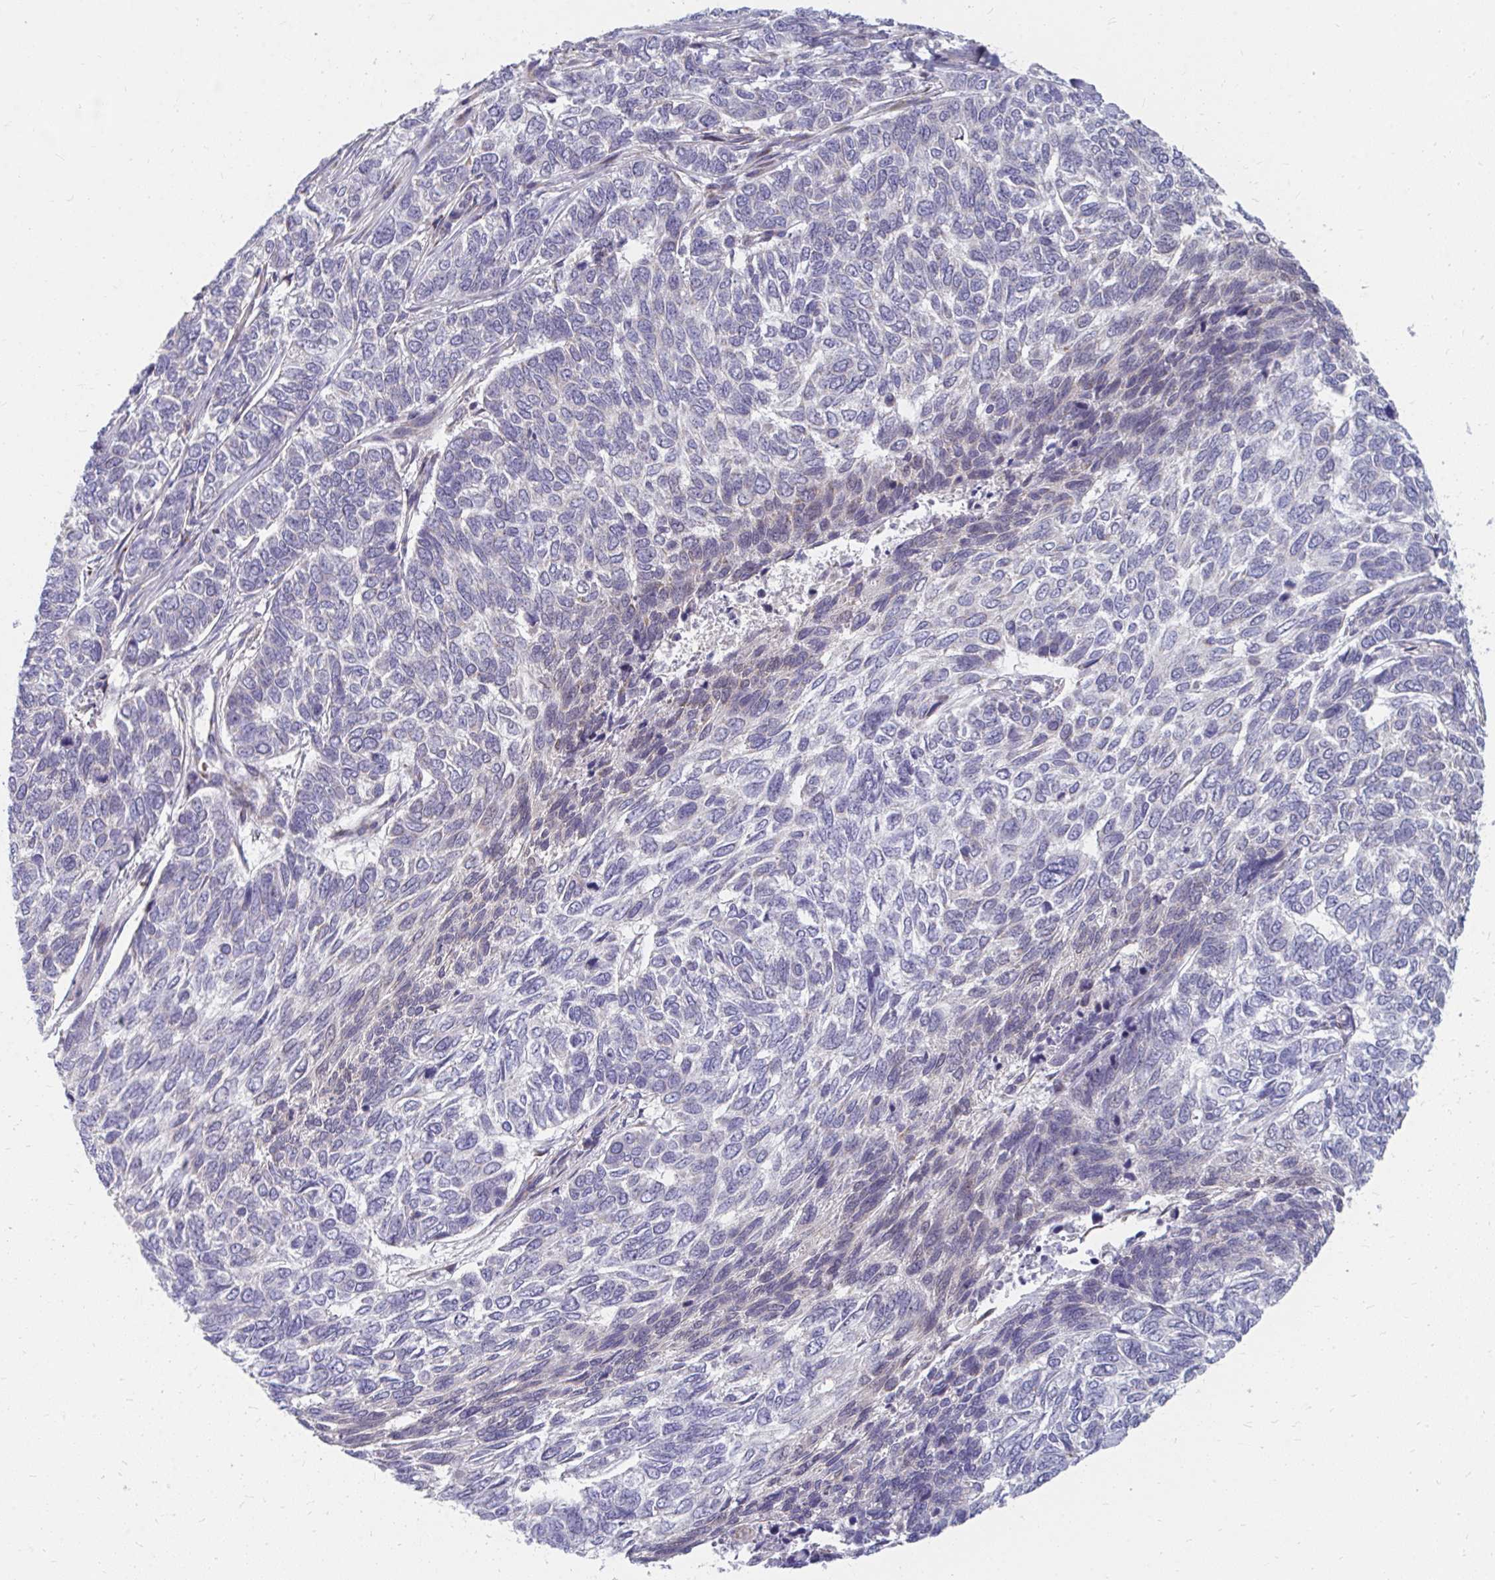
{"staining": {"intensity": "negative", "quantity": "none", "location": "none"}, "tissue": "skin cancer", "cell_type": "Tumor cells", "image_type": "cancer", "snomed": [{"axis": "morphology", "description": "Basal cell carcinoma"}, {"axis": "topography", "description": "Skin"}], "caption": "Tumor cells show no significant staining in basal cell carcinoma (skin).", "gene": "PABIR3", "patient": {"sex": "female", "age": 65}}